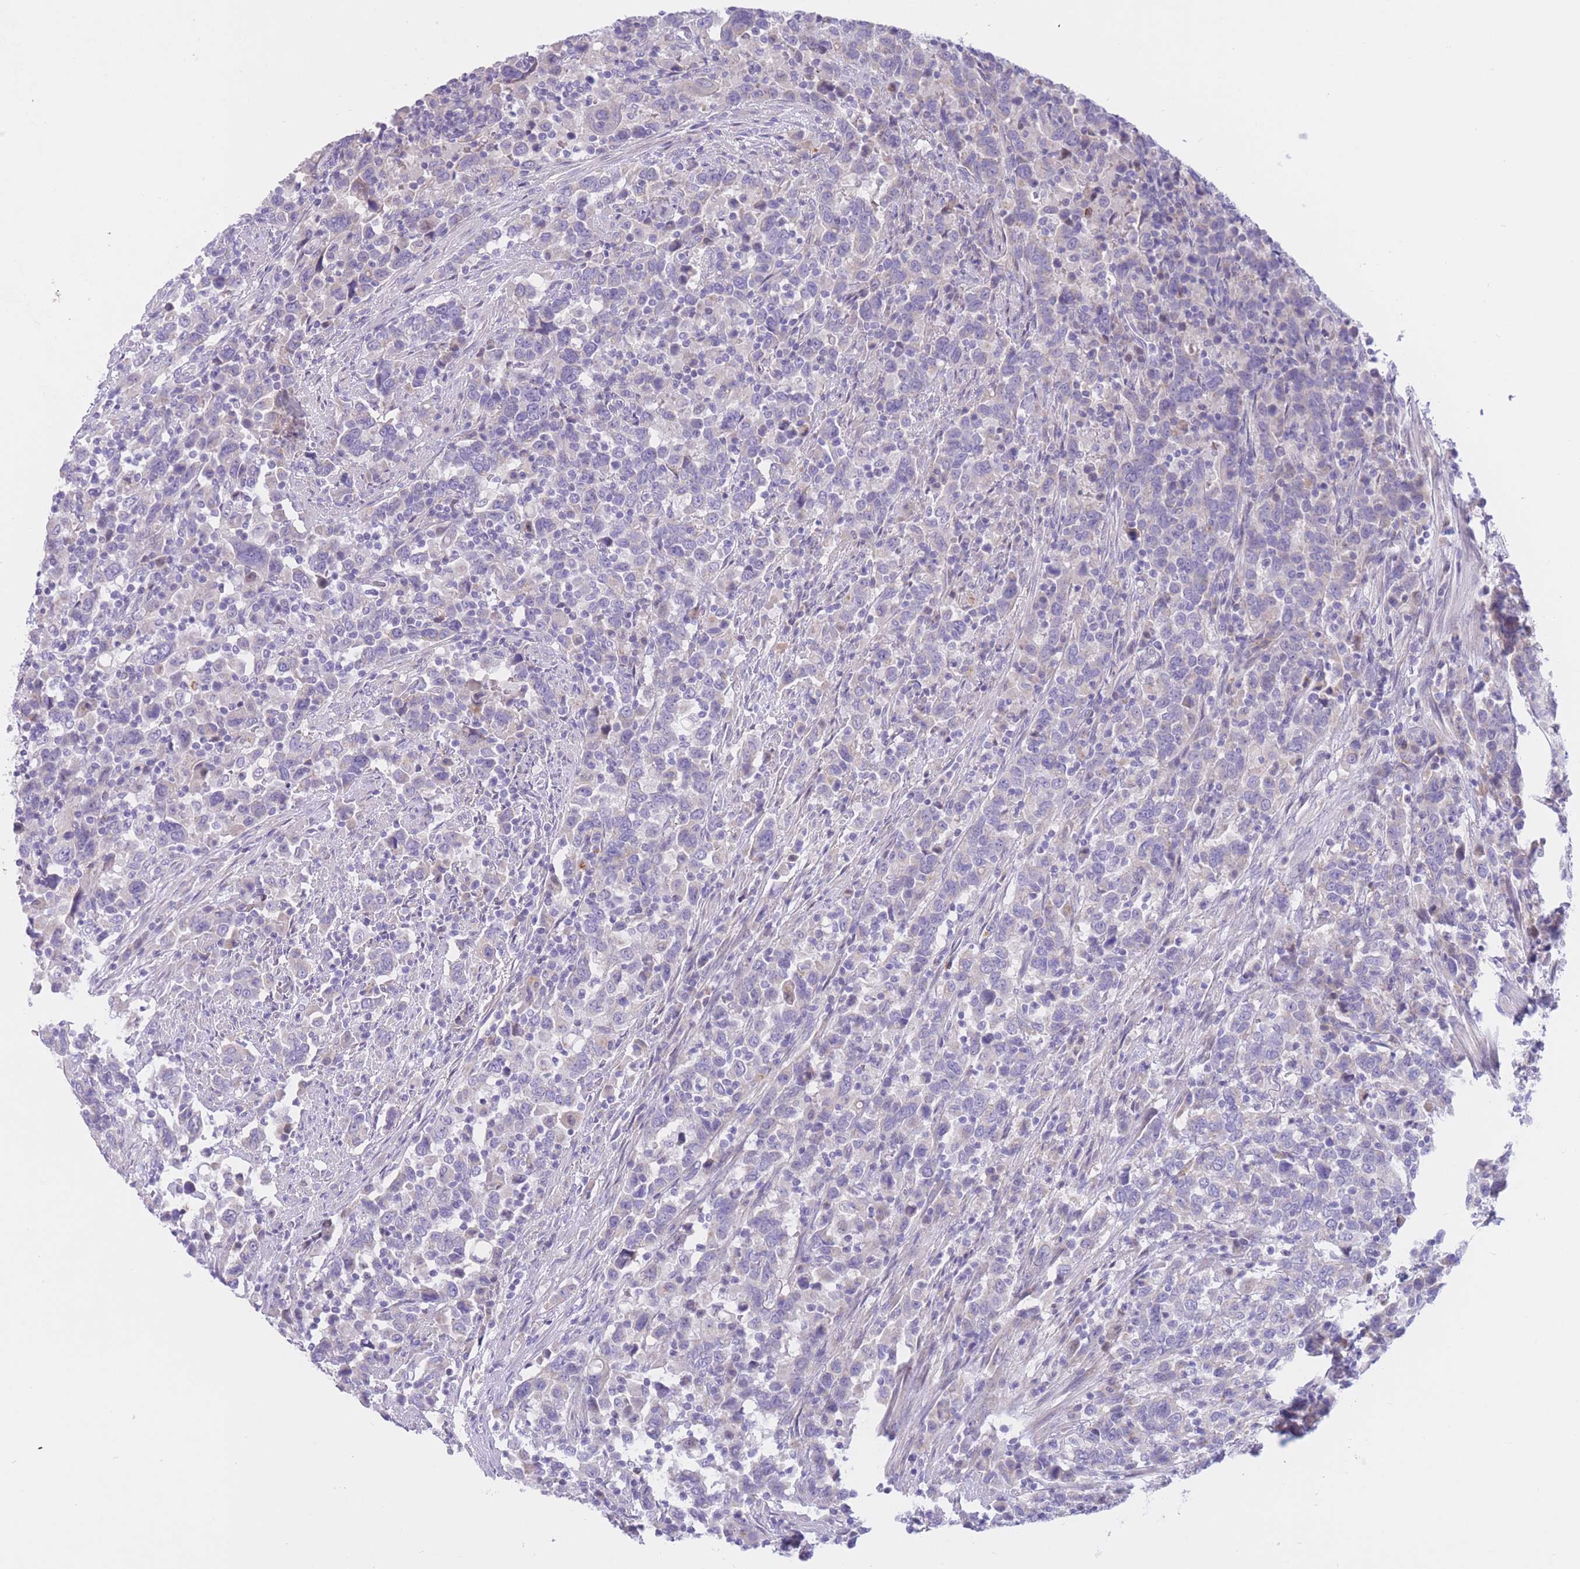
{"staining": {"intensity": "negative", "quantity": "none", "location": "none"}, "tissue": "urothelial cancer", "cell_type": "Tumor cells", "image_type": "cancer", "snomed": [{"axis": "morphology", "description": "Urothelial carcinoma, High grade"}, {"axis": "topography", "description": "Urinary bladder"}], "caption": "An immunohistochemistry (IHC) image of urothelial cancer is shown. There is no staining in tumor cells of urothelial cancer. (Stains: DAB (3,3'-diaminobenzidine) IHC with hematoxylin counter stain, Microscopy: brightfield microscopy at high magnification).", "gene": "RPL39L", "patient": {"sex": "male", "age": 61}}